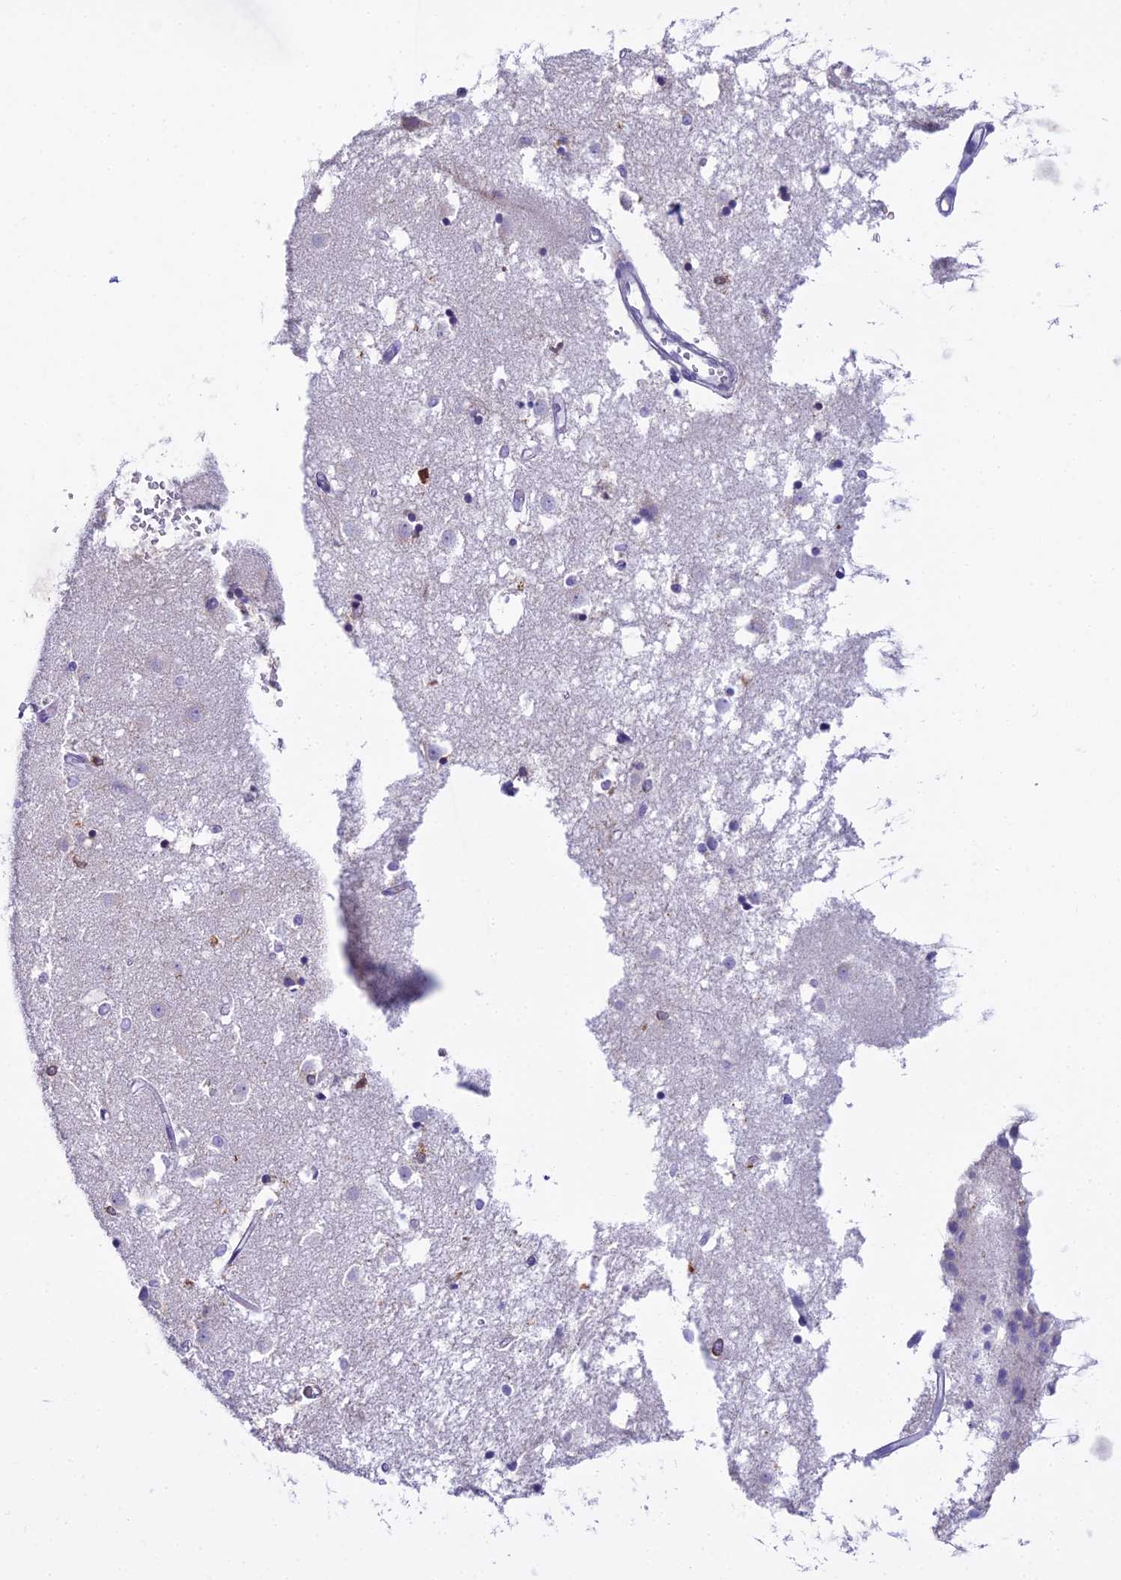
{"staining": {"intensity": "negative", "quantity": "none", "location": "none"}, "tissue": "caudate", "cell_type": "Glial cells", "image_type": "normal", "snomed": [{"axis": "morphology", "description": "Normal tissue, NOS"}, {"axis": "topography", "description": "Lateral ventricle wall"}], "caption": "High magnification brightfield microscopy of normal caudate stained with DAB (brown) and counterstained with hematoxylin (blue): glial cells show no significant positivity. (DAB (3,3'-diaminobenzidine) immunohistochemistry, high magnification).", "gene": "UBE2G1", "patient": {"sex": "male", "age": 45}}